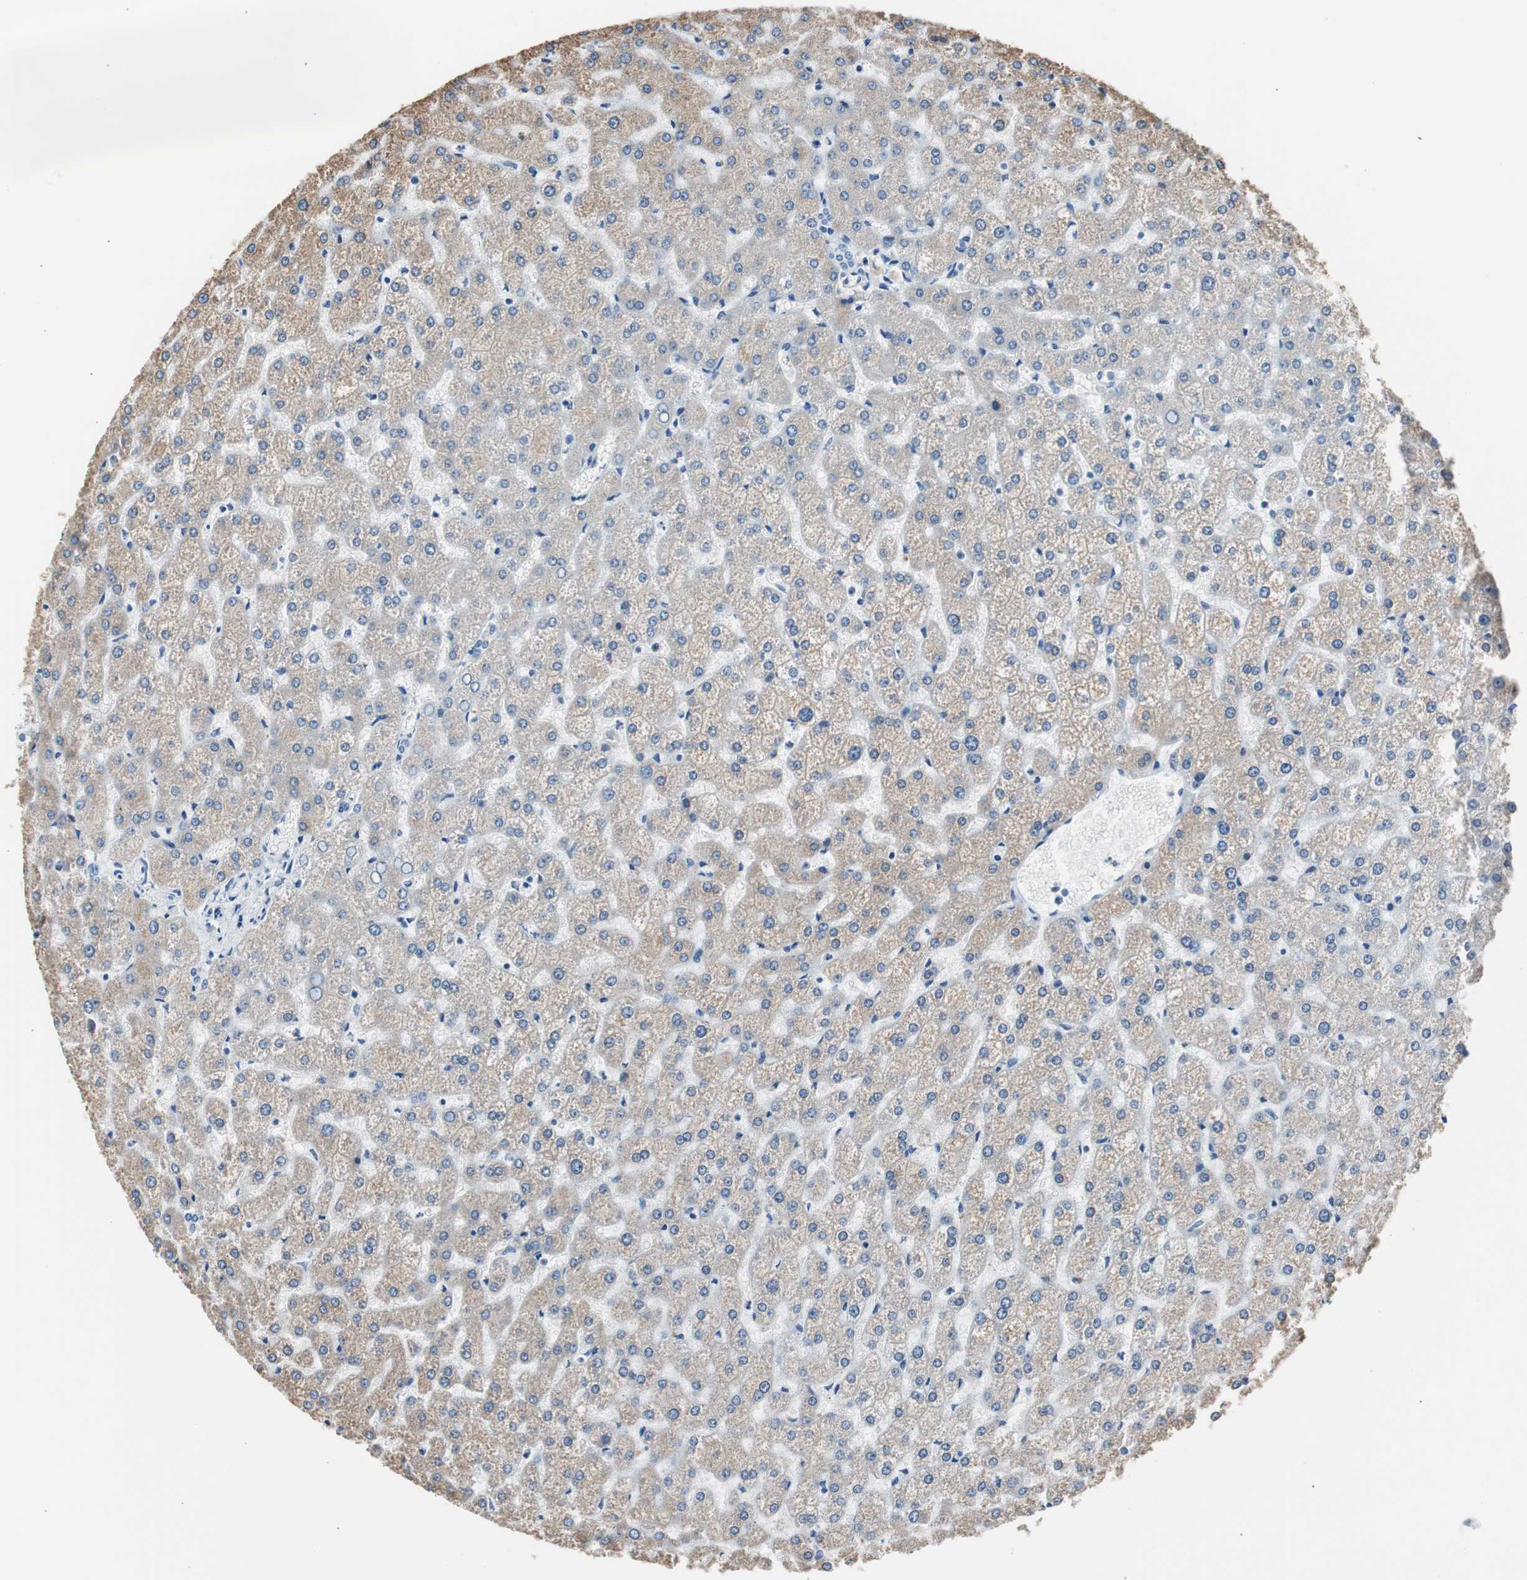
{"staining": {"intensity": "negative", "quantity": "none", "location": "none"}, "tissue": "liver", "cell_type": "Cholangiocytes", "image_type": "normal", "snomed": [{"axis": "morphology", "description": "Normal tissue, NOS"}, {"axis": "topography", "description": "Liver"}], "caption": "DAB immunohistochemical staining of normal human liver exhibits no significant expression in cholangiocytes.", "gene": "S100A7A", "patient": {"sex": "female", "age": 32}}